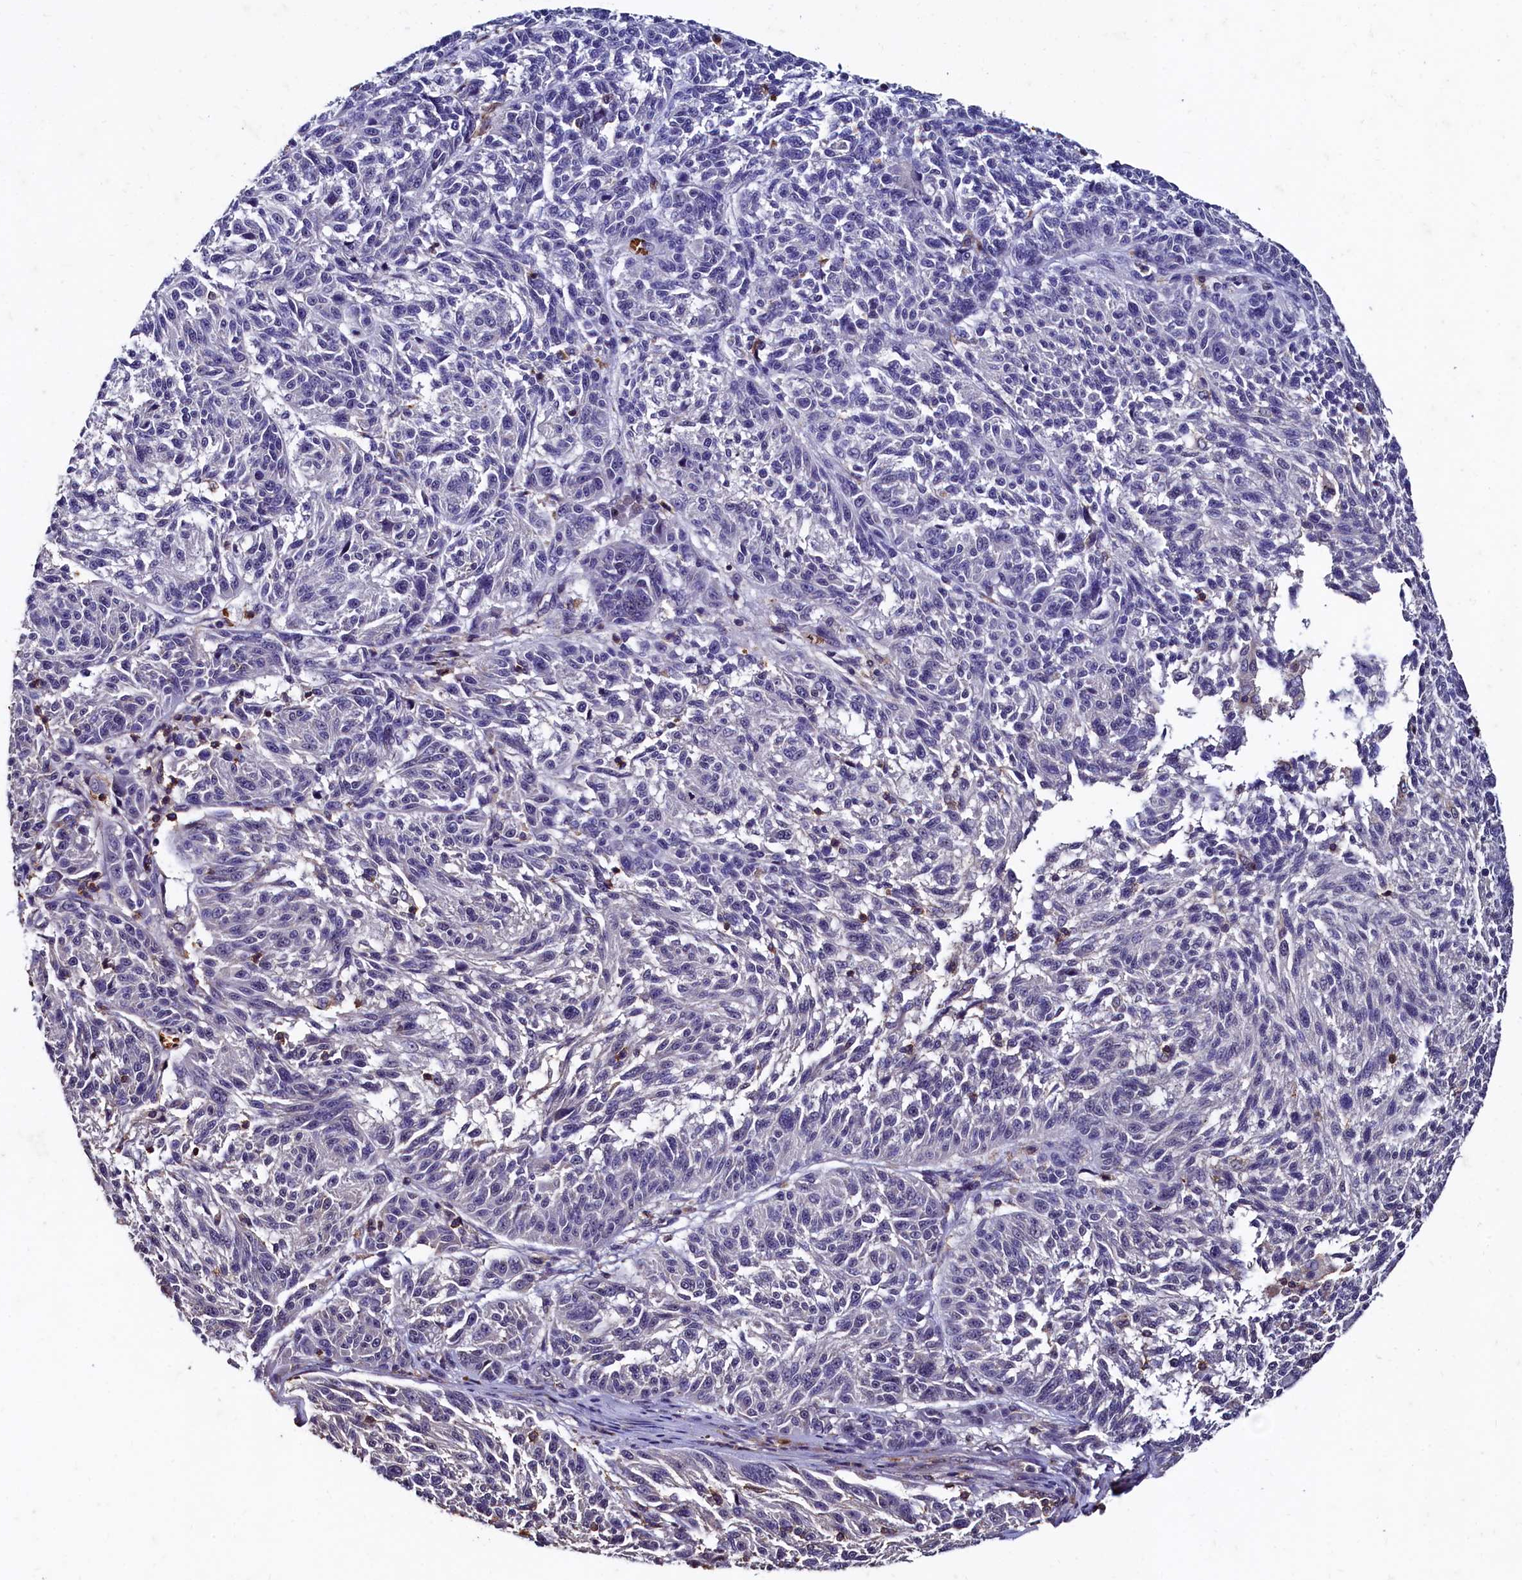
{"staining": {"intensity": "negative", "quantity": "none", "location": "none"}, "tissue": "melanoma", "cell_type": "Tumor cells", "image_type": "cancer", "snomed": [{"axis": "morphology", "description": "Malignant melanoma, NOS"}, {"axis": "topography", "description": "Skin"}], "caption": "The immunohistochemistry (IHC) image has no significant positivity in tumor cells of melanoma tissue.", "gene": "CSTPP1", "patient": {"sex": "male", "age": 53}}